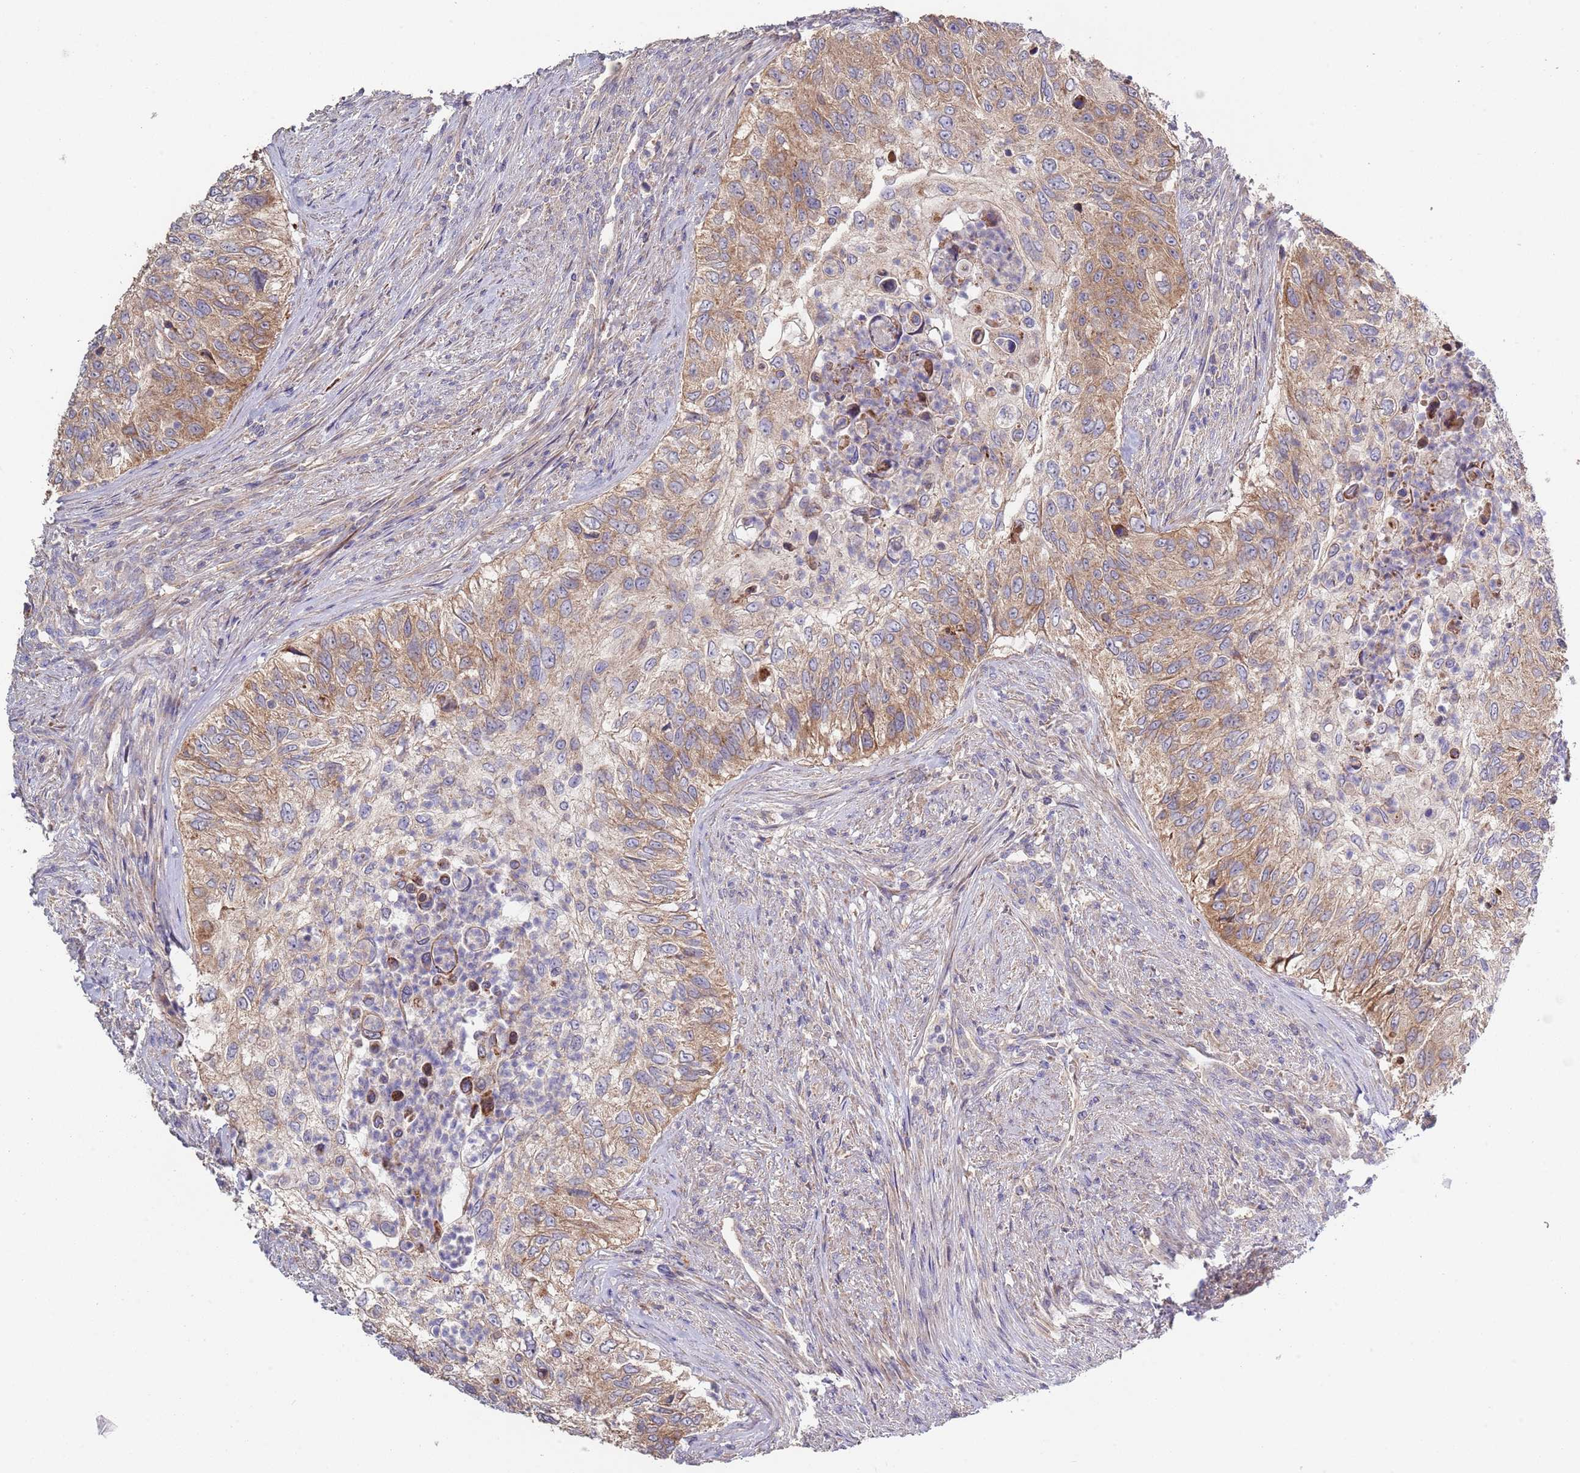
{"staining": {"intensity": "moderate", "quantity": "25%-75%", "location": "cytoplasmic/membranous"}, "tissue": "urothelial cancer", "cell_type": "Tumor cells", "image_type": "cancer", "snomed": [{"axis": "morphology", "description": "Urothelial carcinoma, High grade"}, {"axis": "topography", "description": "Urinary bladder"}], "caption": "This image reveals urothelial cancer stained with IHC to label a protein in brown. The cytoplasmic/membranous of tumor cells show moderate positivity for the protein. Nuclei are counter-stained blue.", "gene": "ABCC10", "patient": {"sex": "female", "age": 60}}